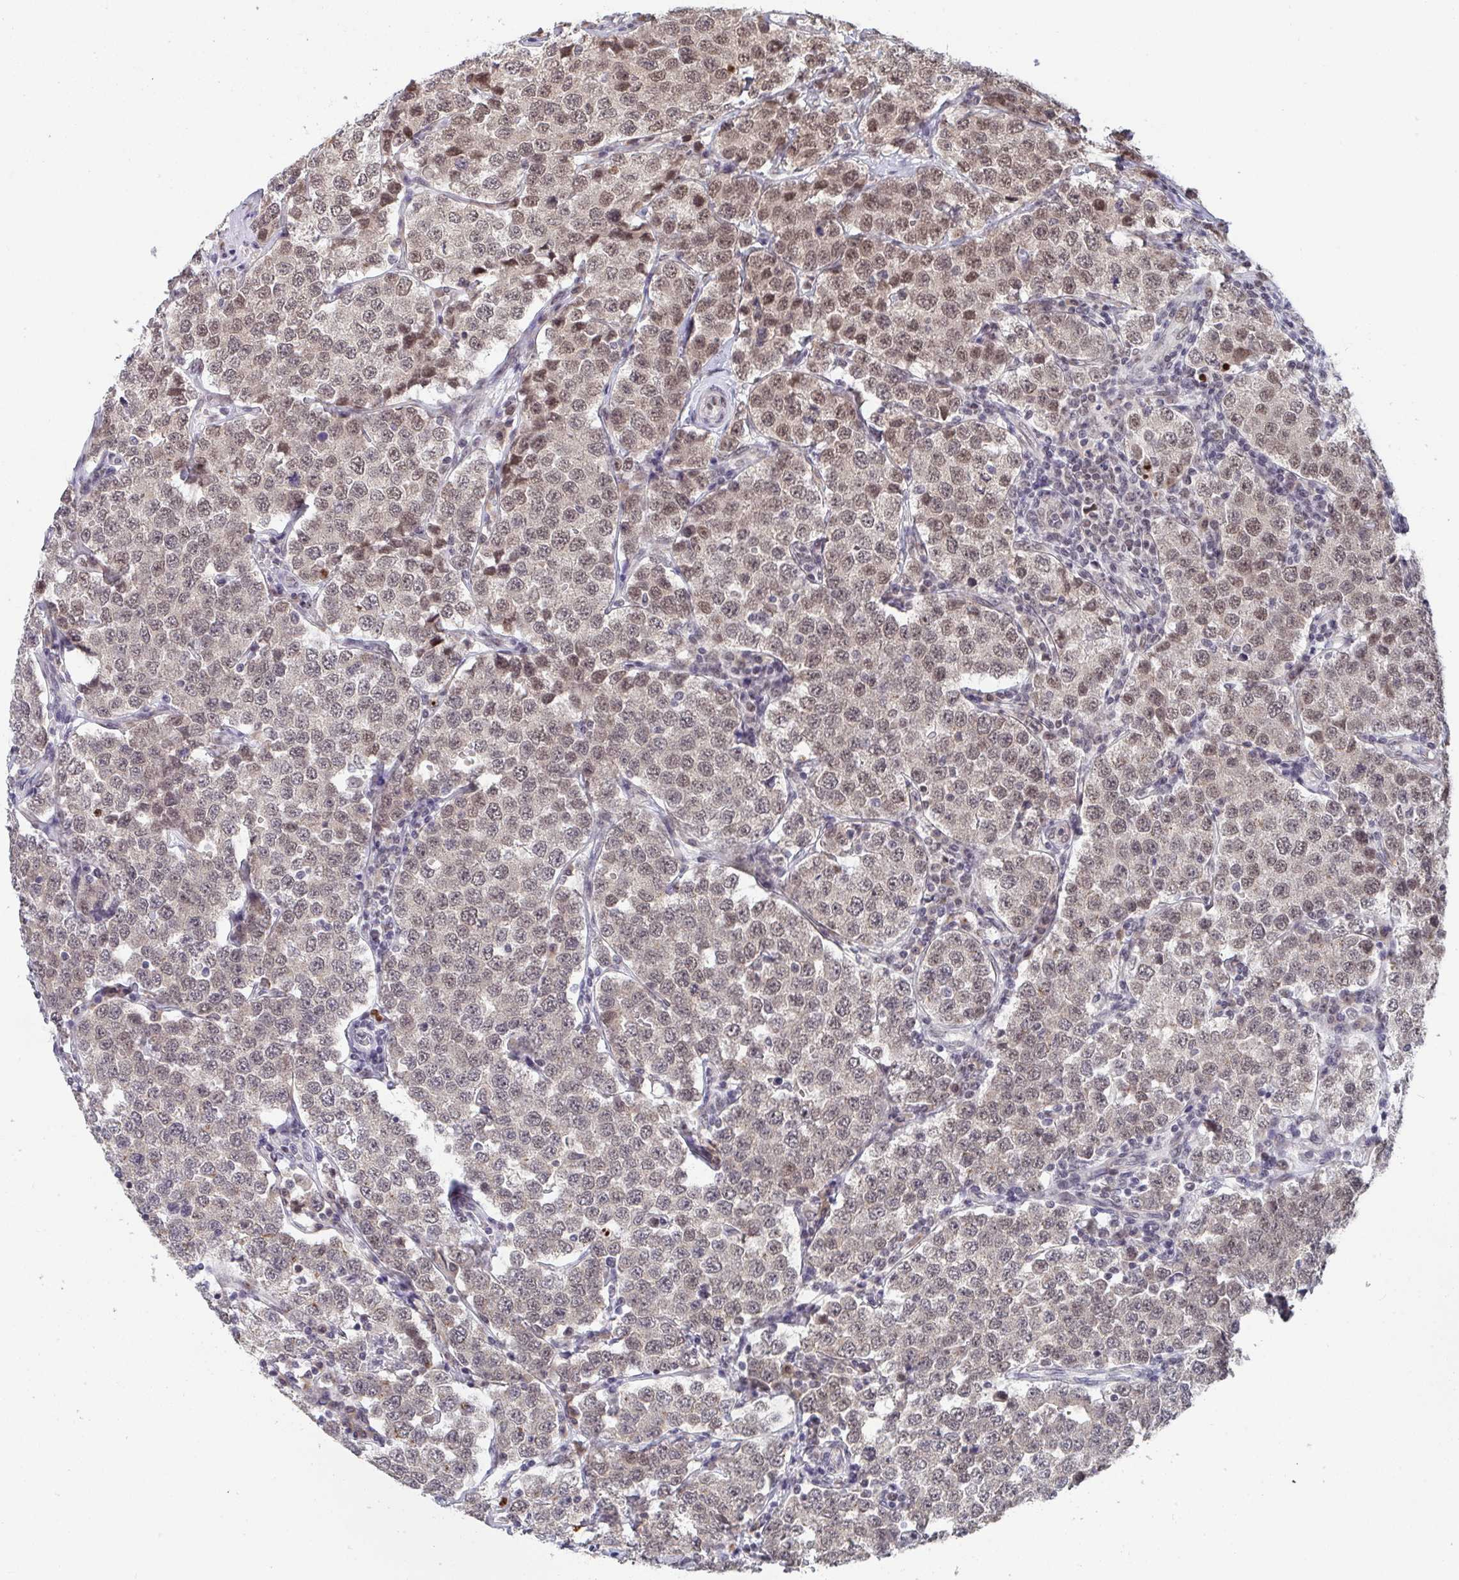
{"staining": {"intensity": "moderate", "quantity": ">75%", "location": "nuclear"}, "tissue": "testis cancer", "cell_type": "Tumor cells", "image_type": "cancer", "snomed": [{"axis": "morphology", "description": "Seminoma, NOS"}, {"axis": "topography", "description": "Testis"}], "caption": "The image exhibits a brown stain indicating the presence of a protein in the nuclear of tumor cells in seminoma (testis). (DAB (3,3'-diaminobenzidine) = brown stain, brightfield microscopy at high magnification).", "gene": "JMJD1C", "patient": {"sex": "male", "age": 34}}